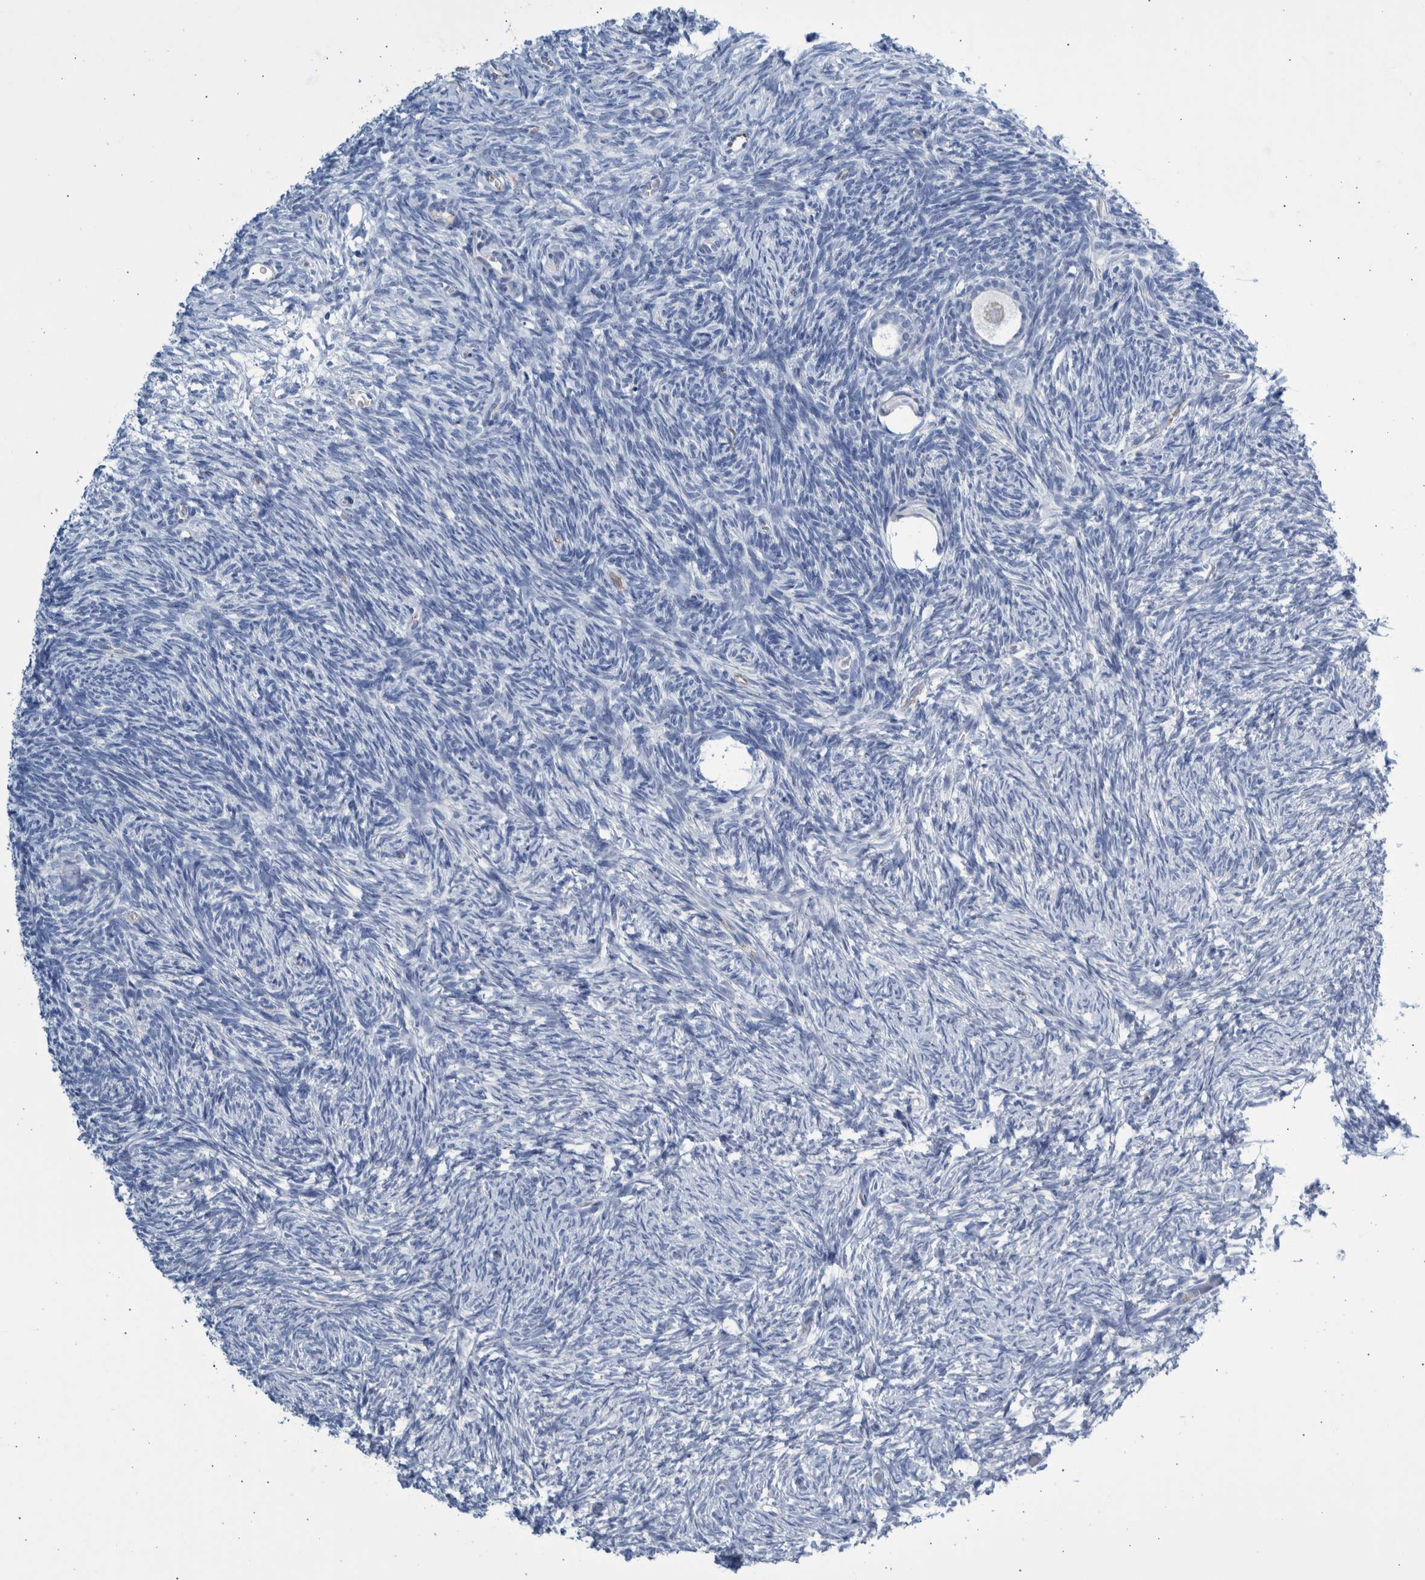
{"staining": {"intensity": "weak", "quantity": "<25%", "location": "cytoplasmic/membranous"}, "tissue": "ovary", "cell_type": "Follicle cells", "image_type": "normal", "snomed": [{"axis": "morphology", "description": "Normal tissue, NOS"}, {"axis": "topography", "description": "Ovary"}], "caption": "A high-resolution photomicrograph shows immunohistochemistry (IHC) staining of unremarkable ovary, which exhibits no significant staining in follicle cells. (DAB (3,3'-diaminobenzidine) immunohistochemistry (IHC) with hematoxylin counter stain).", "gene": "SLC34A3", "patient": {"sex": "female", "age": 34}}